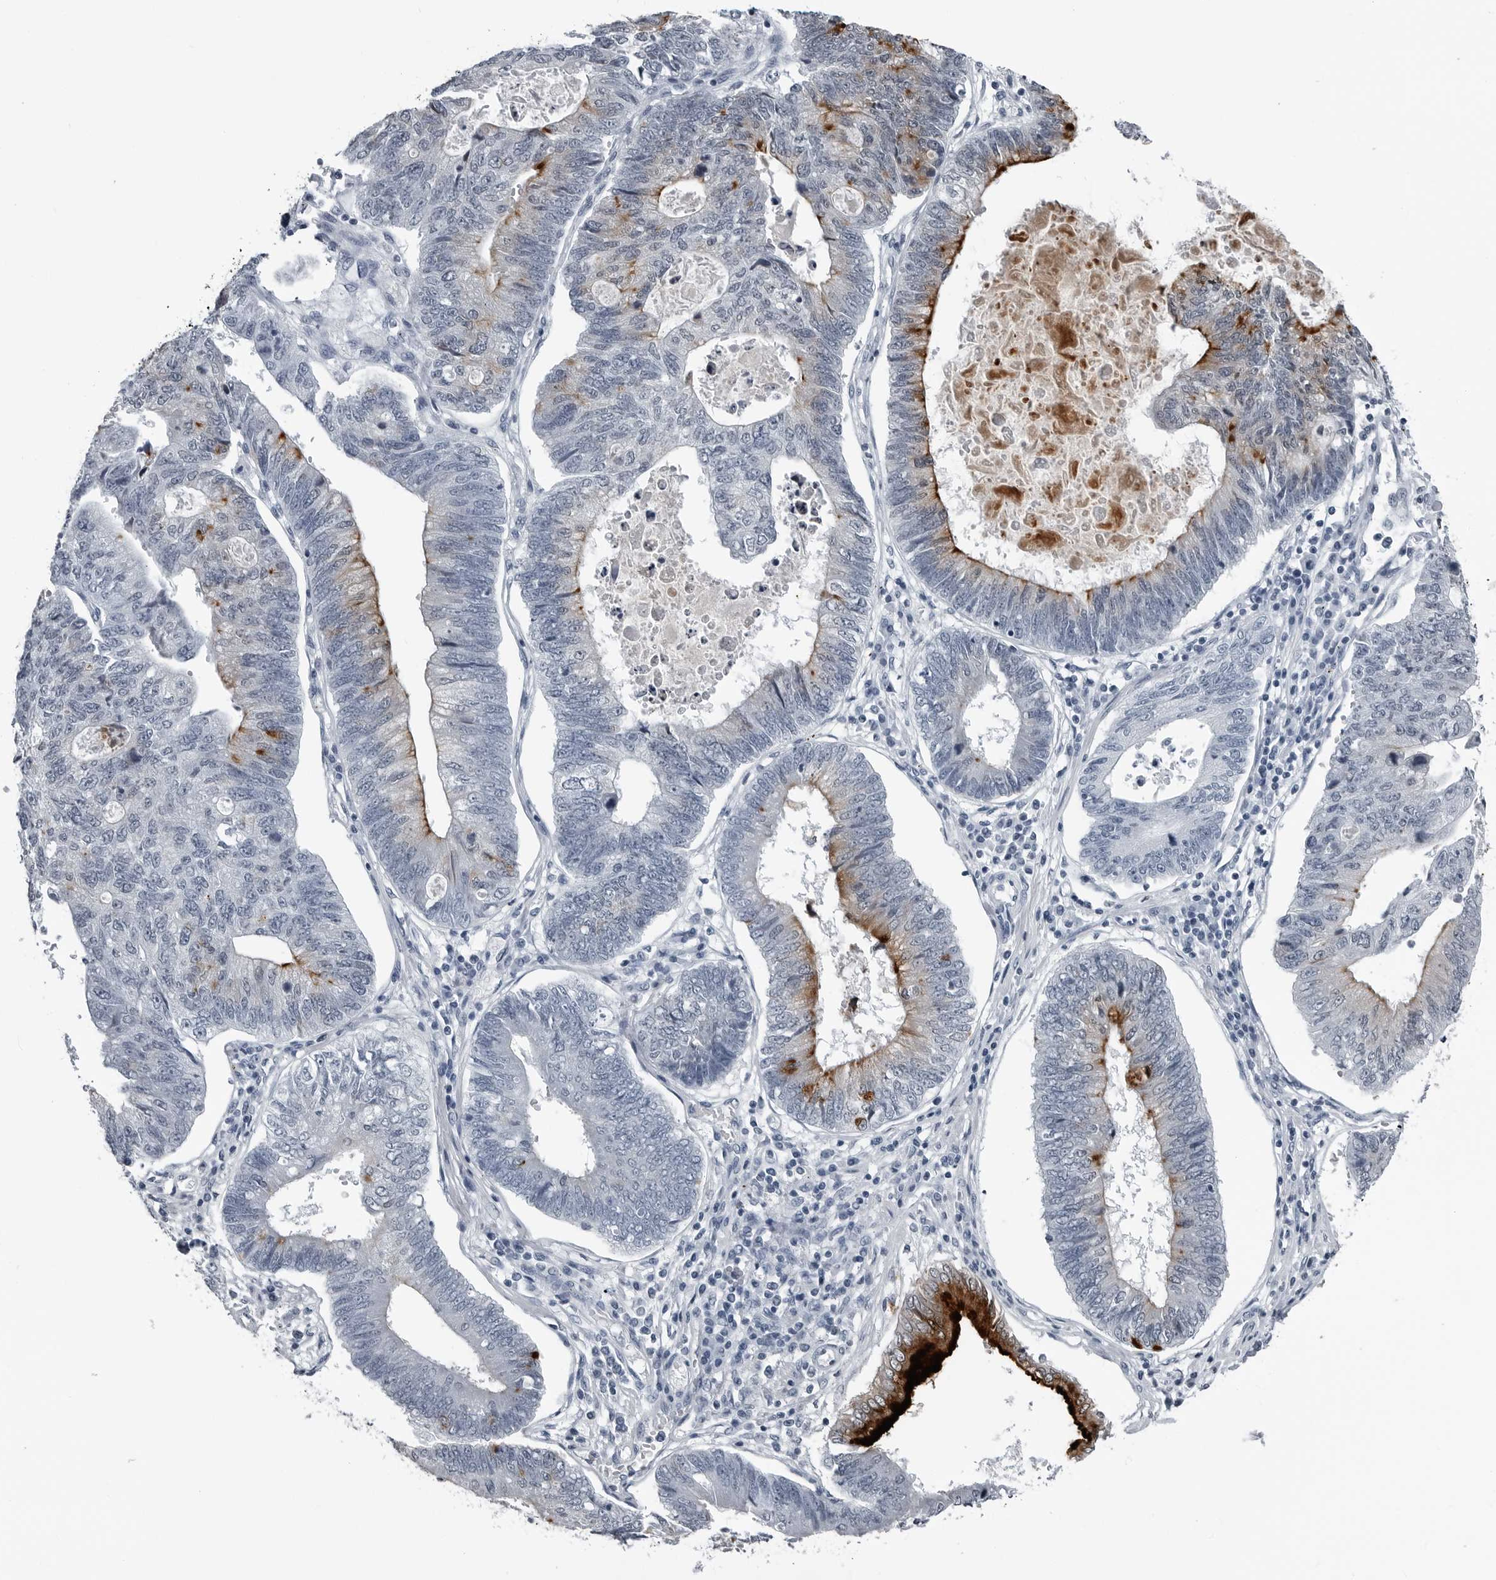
{"staining": {"intensity": "strong", "quantity": "<25%", "location": "cytoplasmic/membranous"}, "tissue": "stomach cancer", "cell_type": "Tumor cells", "image_type": "cancer", "snomed": [{"axis": "morphology", "description": "Adenocarcinoma, NOS"}, {"axis": "topography", "description": "Stomach"}], "caption": "Human stomach adenocarcinoma stained with a protein marker shows strong staining in tumor cells.", "gene": "SPINK1", "patient": {"sex": "male", "age": 59}}